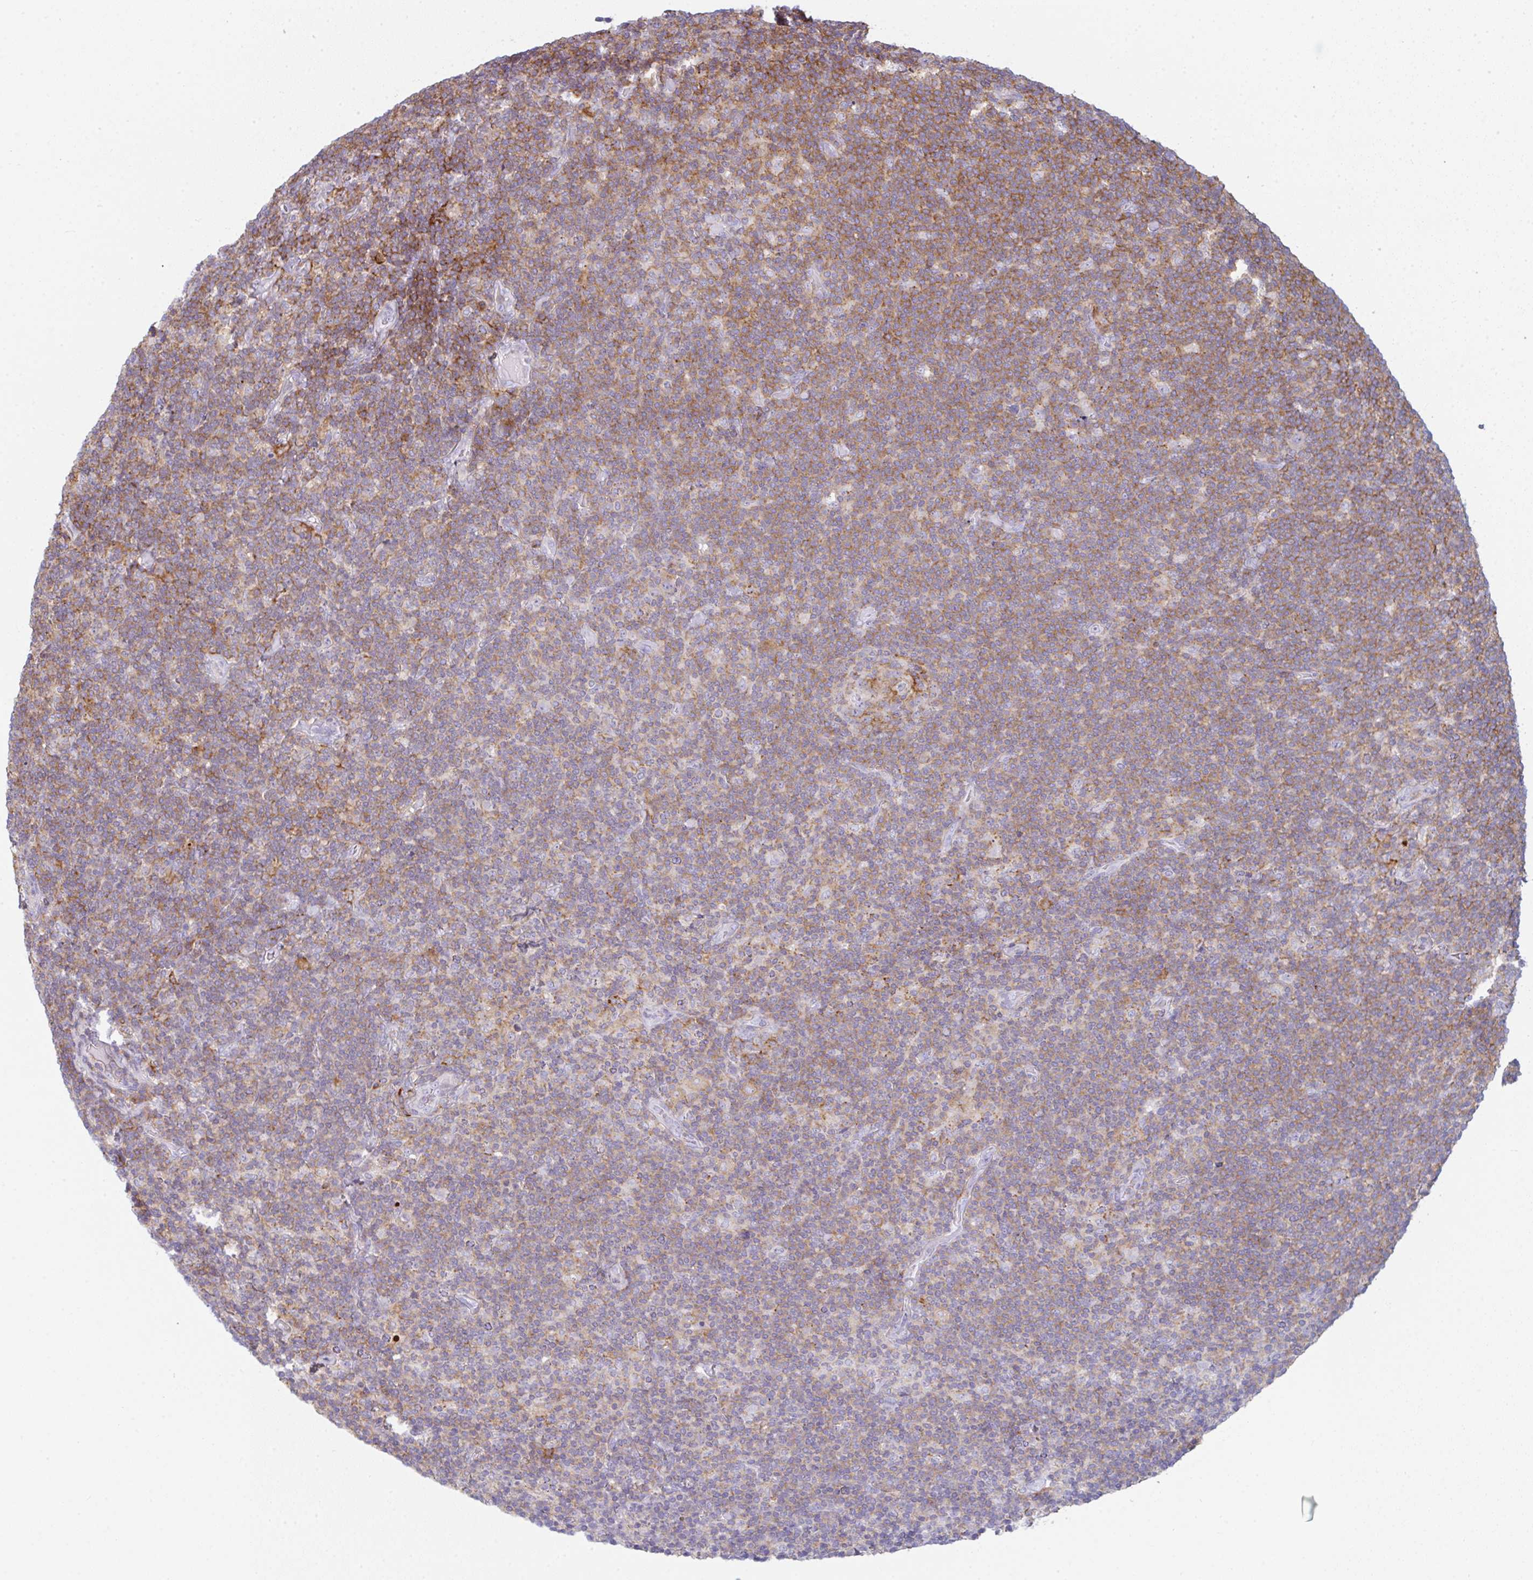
{"staining": {"intensity": "weak", "quantity": "25%-75%", "location": "cytoplasmic/membranous"}, "tissue": "lymphoma", "cell_type": "Tumor cells", "image_type": "cancer", "snomed": [{"axis": "morphology", "description": "Hodgkin's disease, NOS"}, {"axis": "topography", "description": "Lymph node"}], "caption": "Protein staining of Hodgkin's disease tissue demonstrates weak cytoplasmic/membranous positivity in approximately 25%-75% of tumor cells.", "gene": "CD80", "patient": {"sex": "female", "age": 57}}